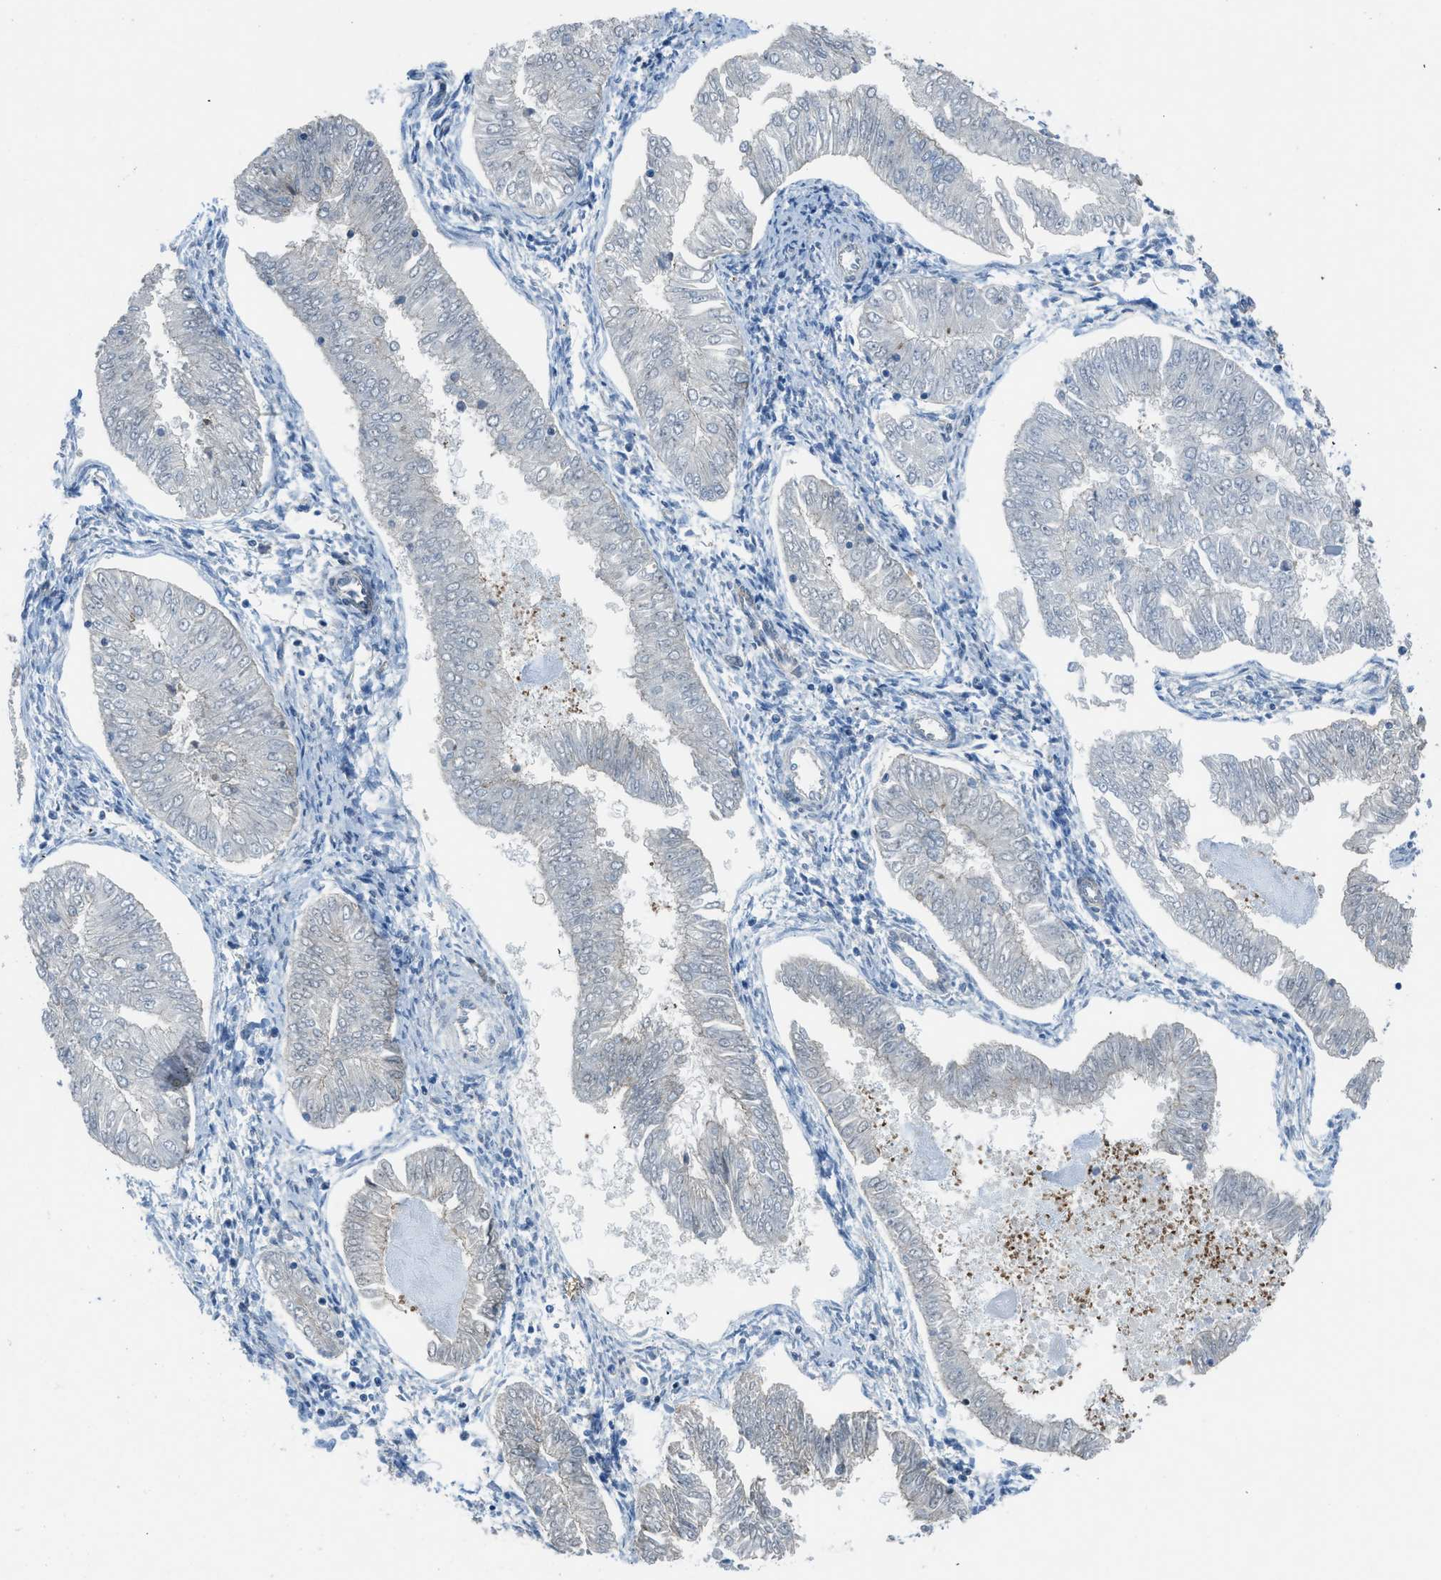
{"staining": {"intensity": "negative", "quantity": "none", "location": "none"}, "tissue": "endometrial cancer", "cell_type": "Tumor cells", "image_type": "cancer", "snomed": [{"axis": "morphology", "description": "Adenocarcinoma, NOS"}, {"axis": "topography", "description": "Endometrium"}], "caption": "An image of human endometrial cancer is negative for staining in tumor cells. (DAB immunohistochemistry visualized using brightfield microscopy, high magnification).", "gene": "PRKN", "patient": {"sex": "female", "age": 53}}